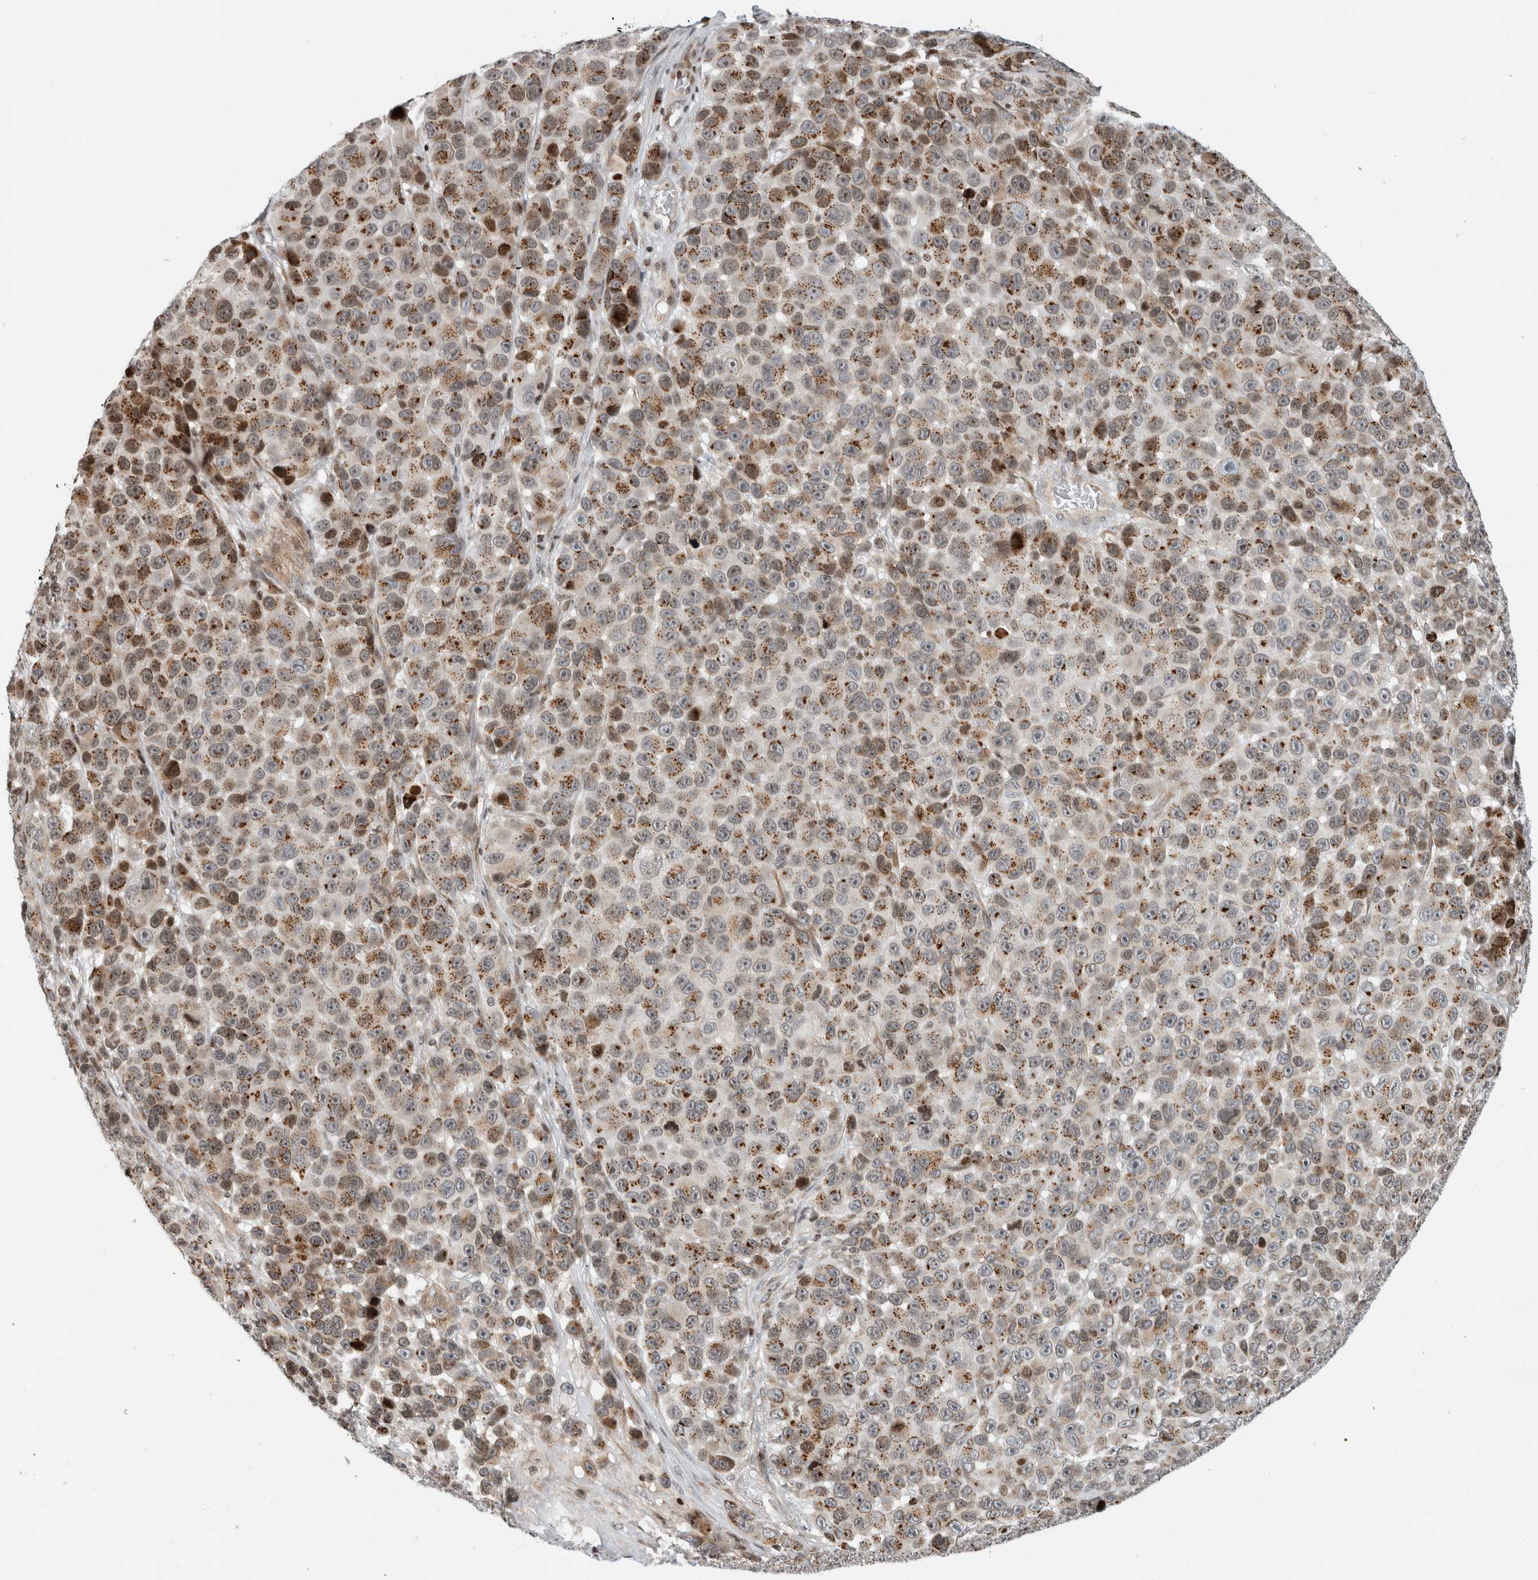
{"staining": {"intensity": "strong", "quantity": ">75%", "location": "cytoplasmic/membranous"}, "tissue": "melanoma", "cell_type": "Tumor cells", "image_type": "cancer", "snomed": [{"axis": "morphology", "description": "Malignant melanoma, NOS"}, {"axis": "topography", "description": "Skin"}], "caption": "Immunohistochemistry (DAB) staining of human melanoma displays strong cytoplasmic/membranous protein expression in approximately >75% of tumor cells.", "gene": "GINS4", "patient": {"sex": "male", "age": 53}}